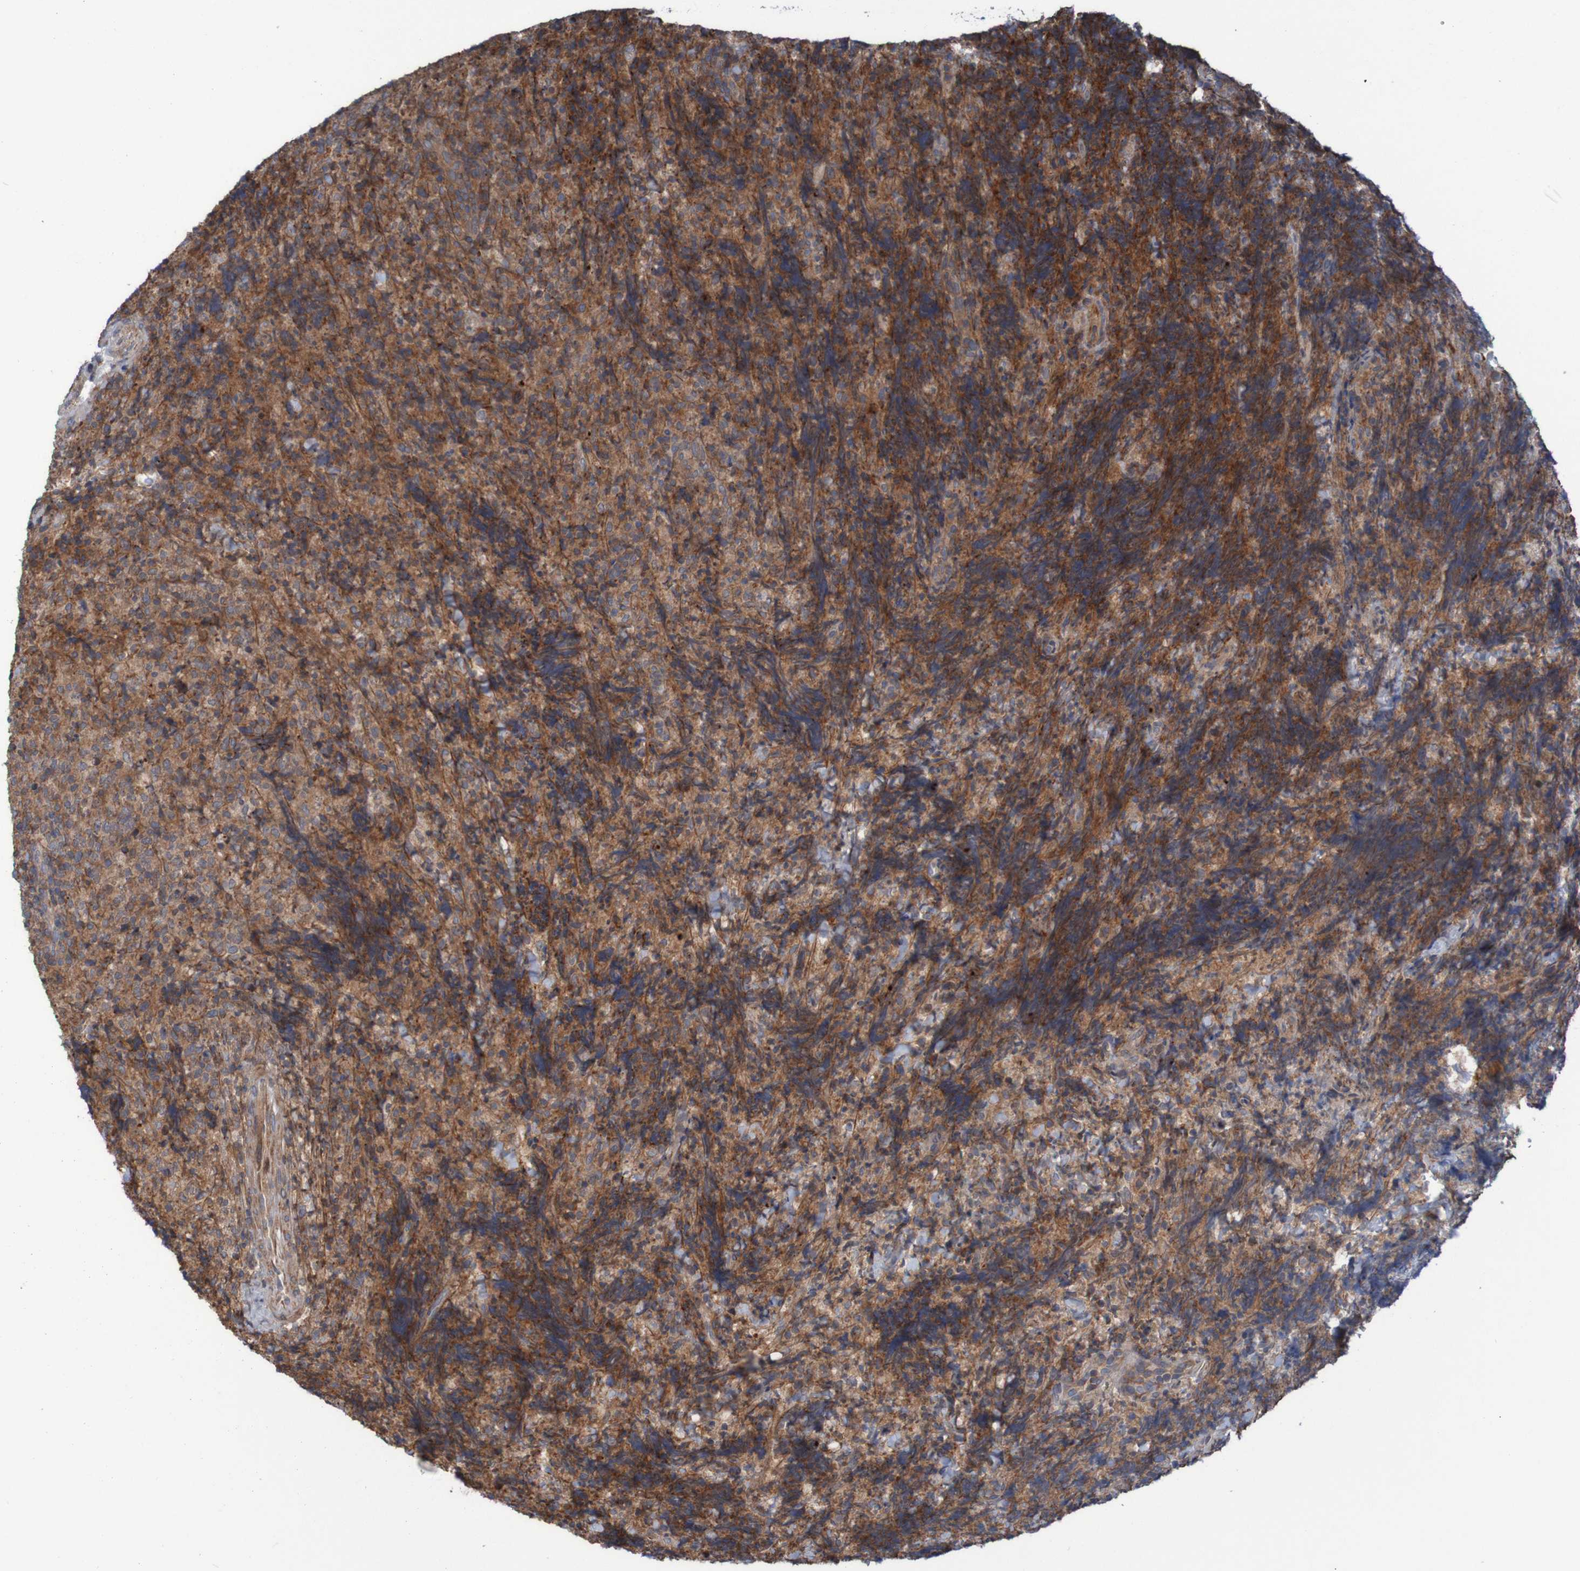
{"staining": {"intensity": "moderate", "quantity": ">75%", "location": "cytoplasmic/membranous"}, "tissue": "lymphoma", "cell_type": "Tumor cells", "image_type": "cancer", "snomed": [{"axis": "morphology", "description": "Malignant lymphoma, non-Hodgkin's type, High grade"}, {"axis": "topography", "description": "Tonsil"}], "caption": "Moderate cytoplasmic/membranous positivity for a protein is appreciated in about >75% of tumor cells of lymphoma using immunohistochemistry (IHC).", "gene": "PDGFB", "patient": {"sex": "female", "age": 36}}